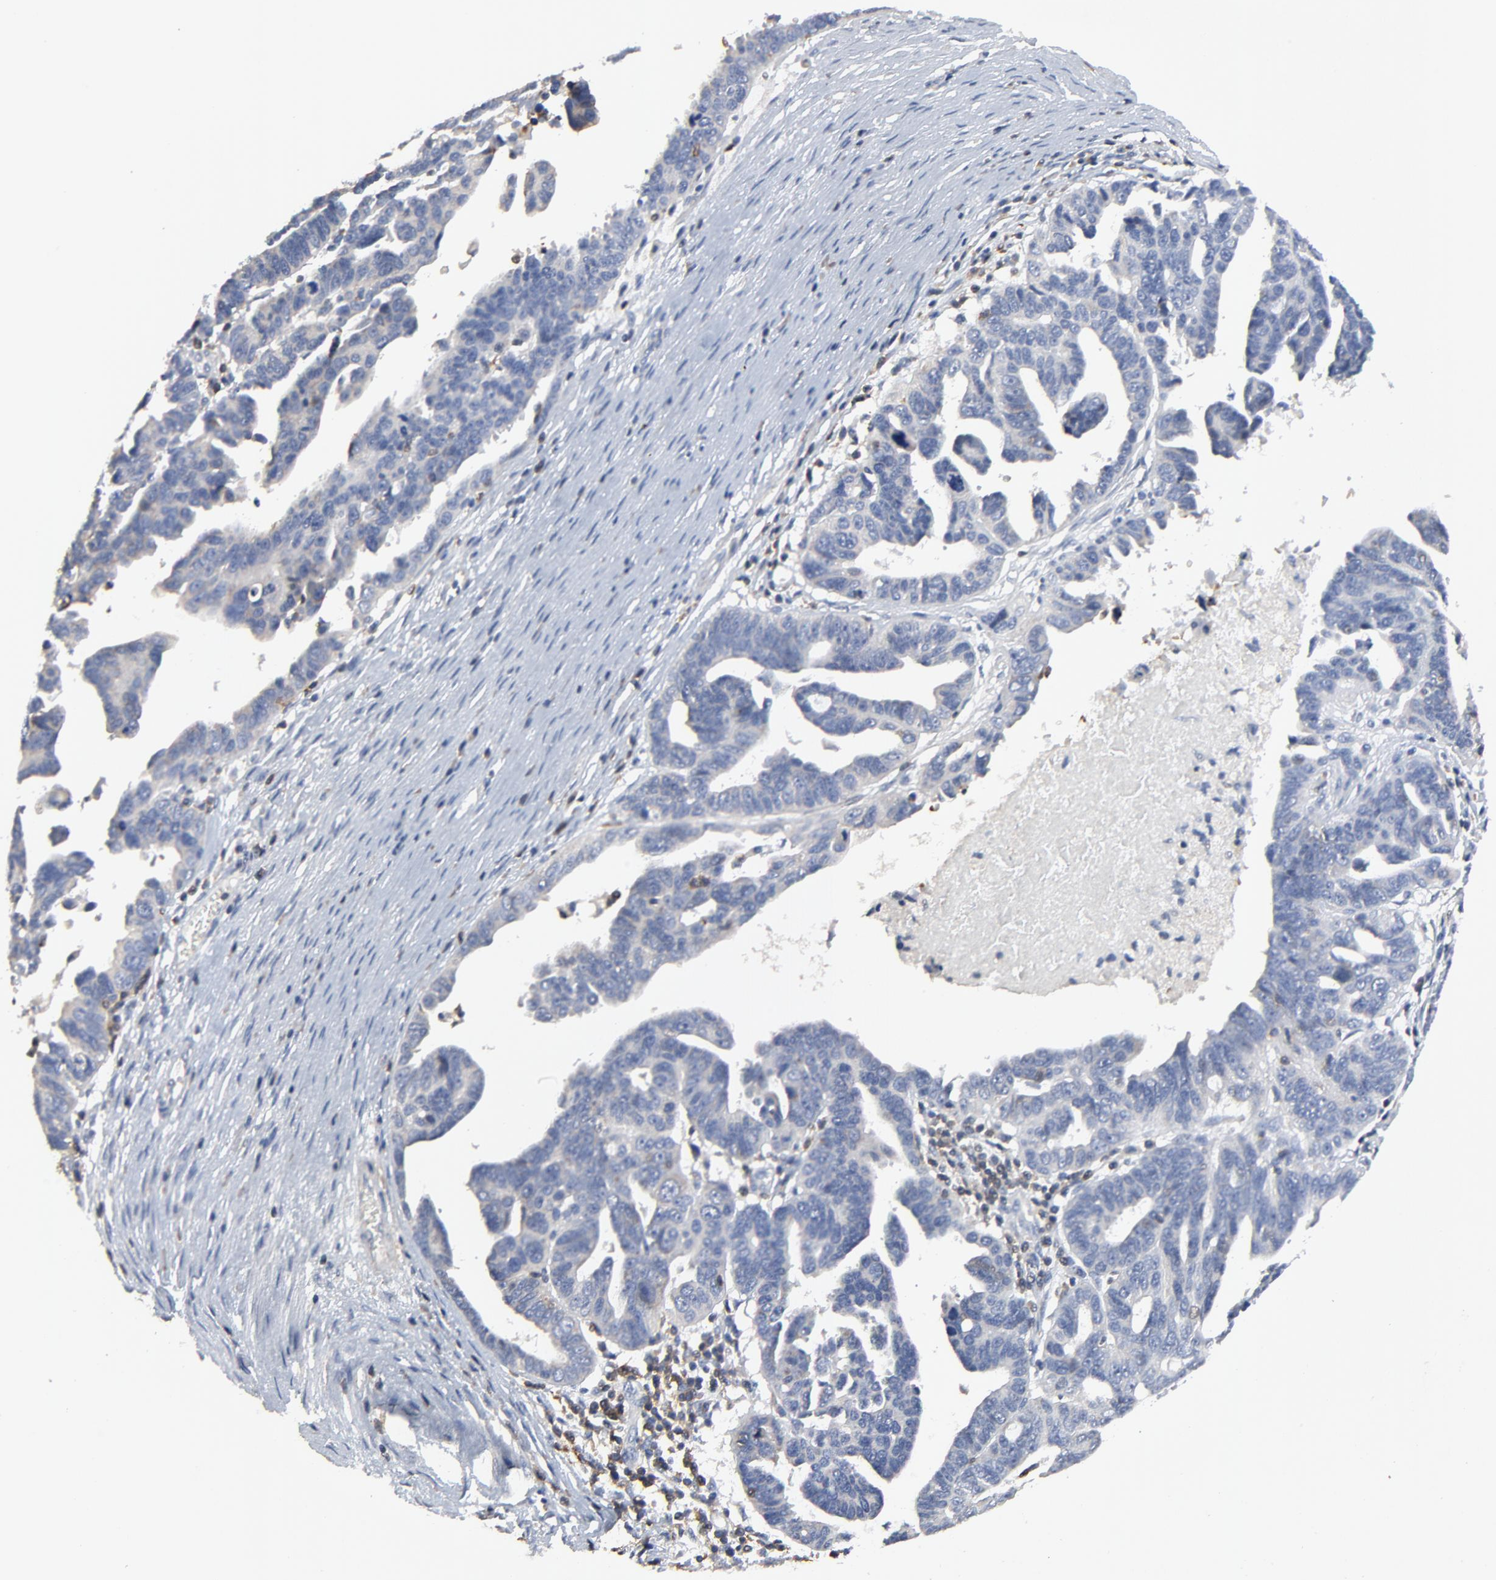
{"staining": {"intensity": "weak", "quantity": "25%-75%", "location": "cytoplasmic/membranous"}, "tissue": "ovarian cancer", "cell_type": "Tumor cells", "image_type": "cancer", "snomed": [{"axis": "morphology", "description": "Carcinoma, endometroid"}, {"axis": "morphology", "description": "Cystadenocarcinoma, serous, NOS"}, {"axis": "topography", "description": "Ovary"}], "caption": "A photomicrograph showing weak cytoplasmic/membranous expression in about 25%-75% of tumor cells in ovarian cancer, as visualized by brown immunohistochemical staining.", "gene": "SKAP1", "patient": {"sex": "female", "age": 45}}